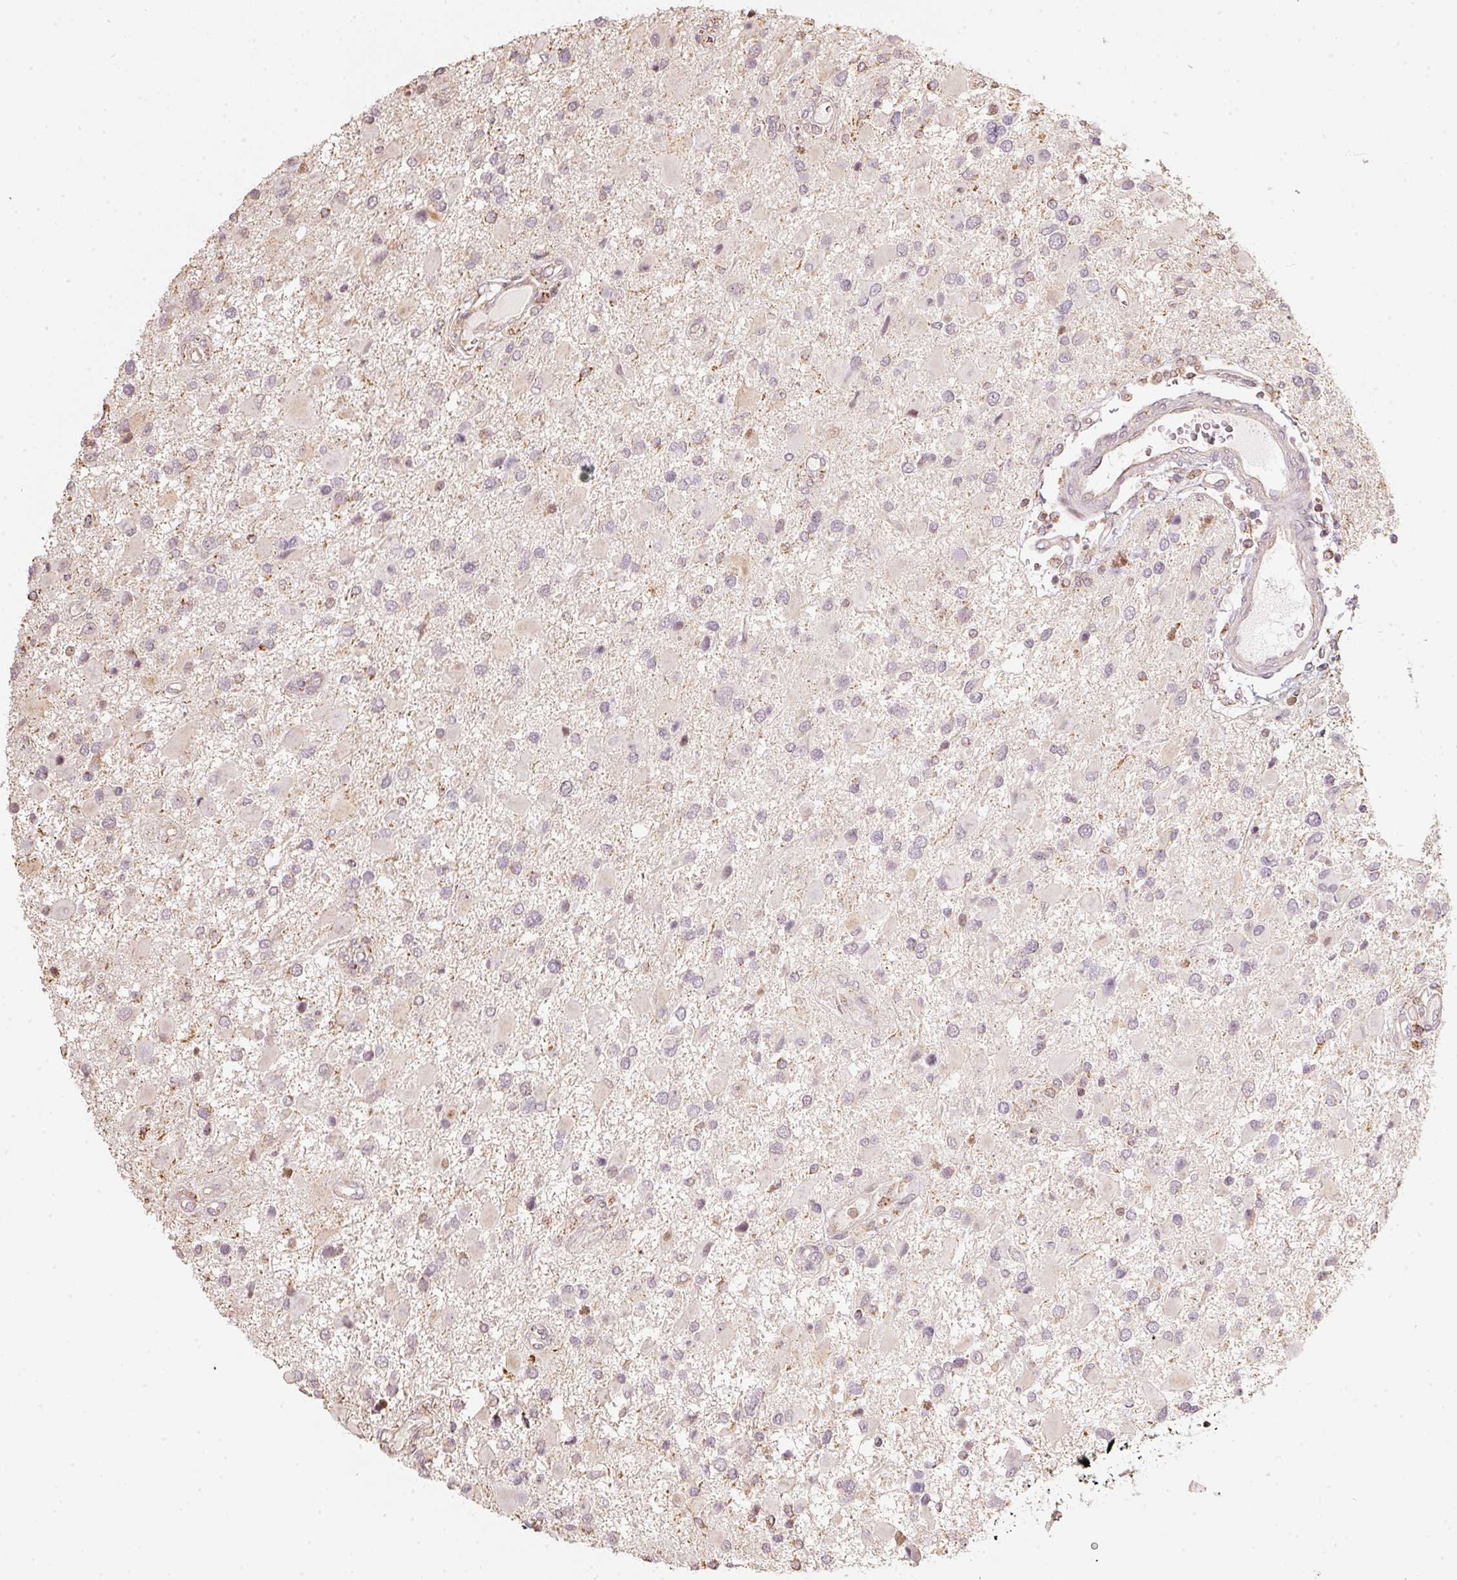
{"staining": {"intensity": "negative", "quantity": "none", "location": "none"}, "tissue": "glioma", "cell_type": "Tumor cells", "image_type": "cancer", "snomed": [{"axis": "morphology", "description": "Glioma, malignant, High grade"}, {"axis": "topography", "description": "Brain"}], "caption": "A micrograph of malignant glioma (high-grade) stained for a protein shows no brown staining in tumor cells.", "gene": "RAB35", "patient": {"sex": "male", "age": 53}}